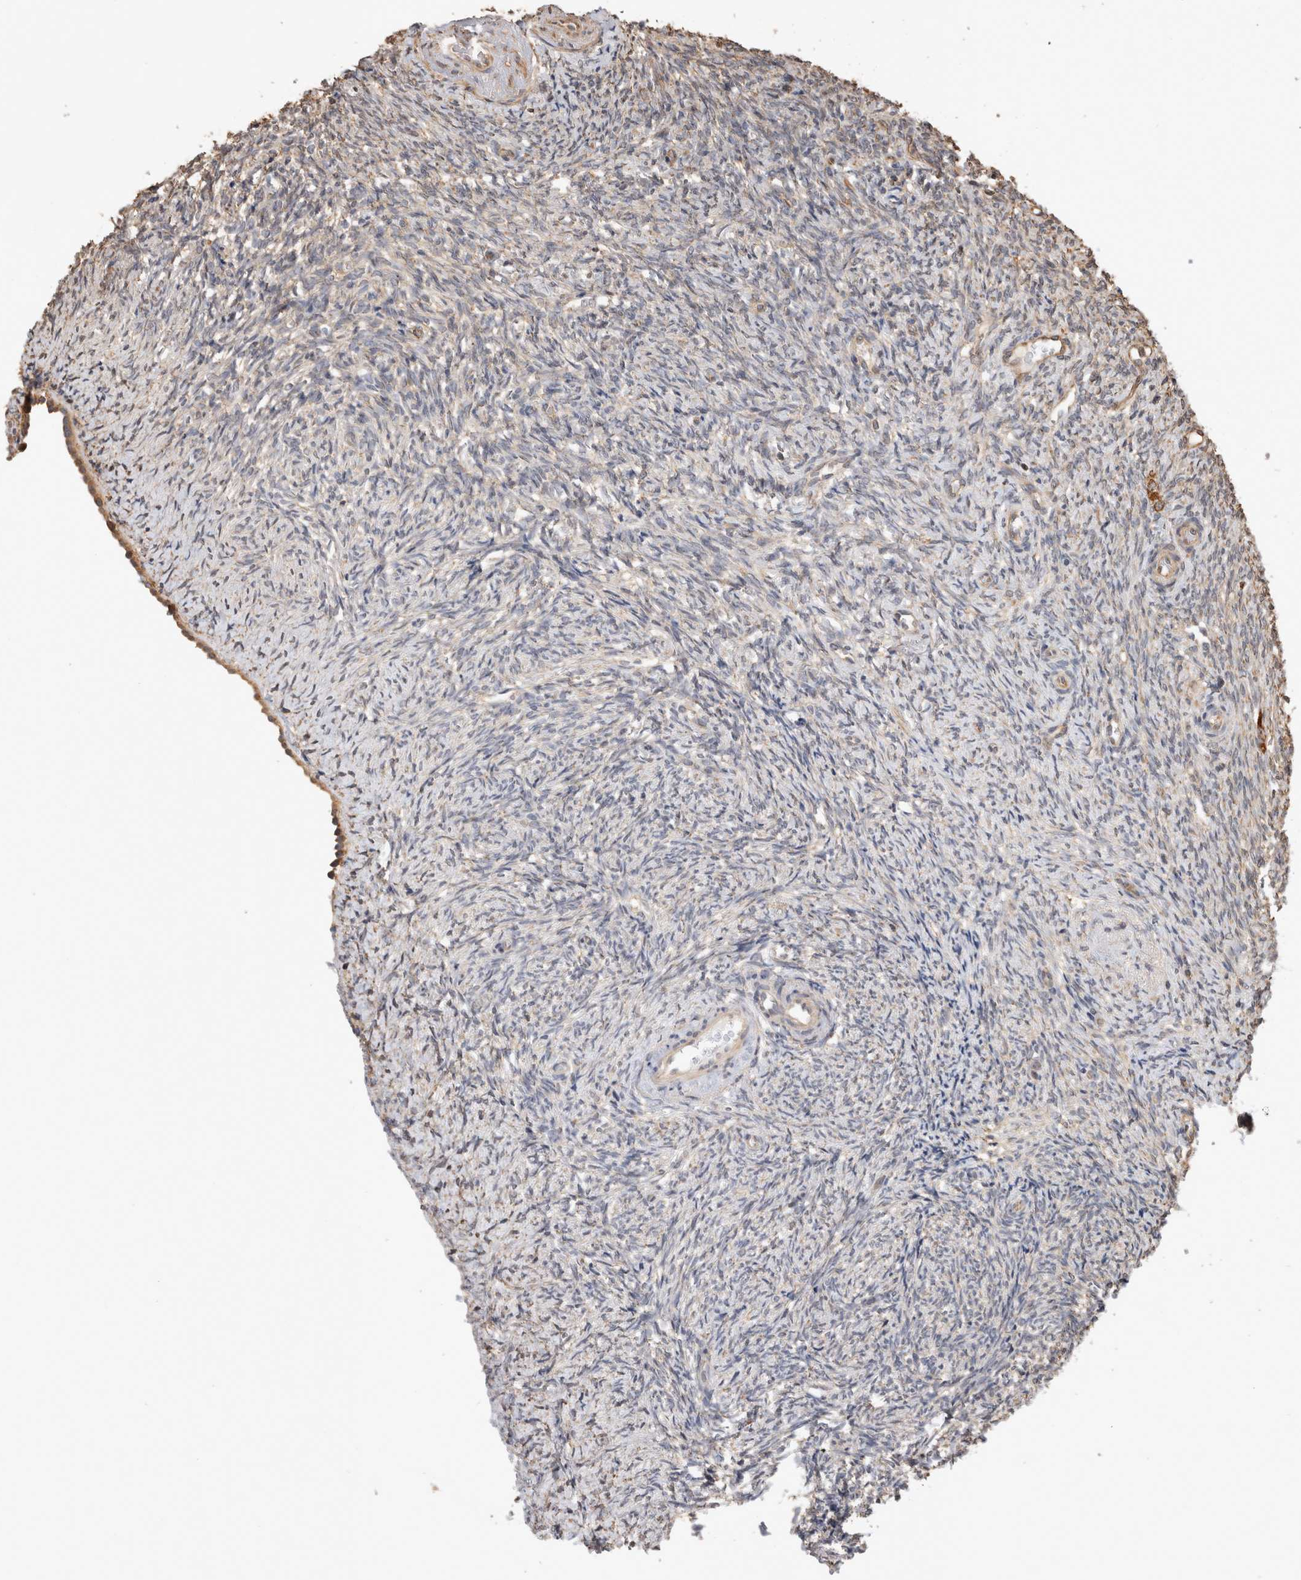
{"staining": {"intensity": "moderate", "quantity": ">75%", "location": "cytoplasmic/membranous"}, "tissue": "ovary", "cell_type": "Follicle cells", "image_type": "normal", "snomed": [{"axis": "morphology", "description": "Normal tissue, NOS"}, {"axis": "topography", "description": "Ovary"}], "caption": "The image shows staining of normal ovary, revealing moderate cytoplasmic/membranous protein staining (brown color) within follicle cells. (Brightfield microscopy of DAB IHC at high magnification).", "gene": "CLIP1", "patient": {"sex": "female", "age": 41}}